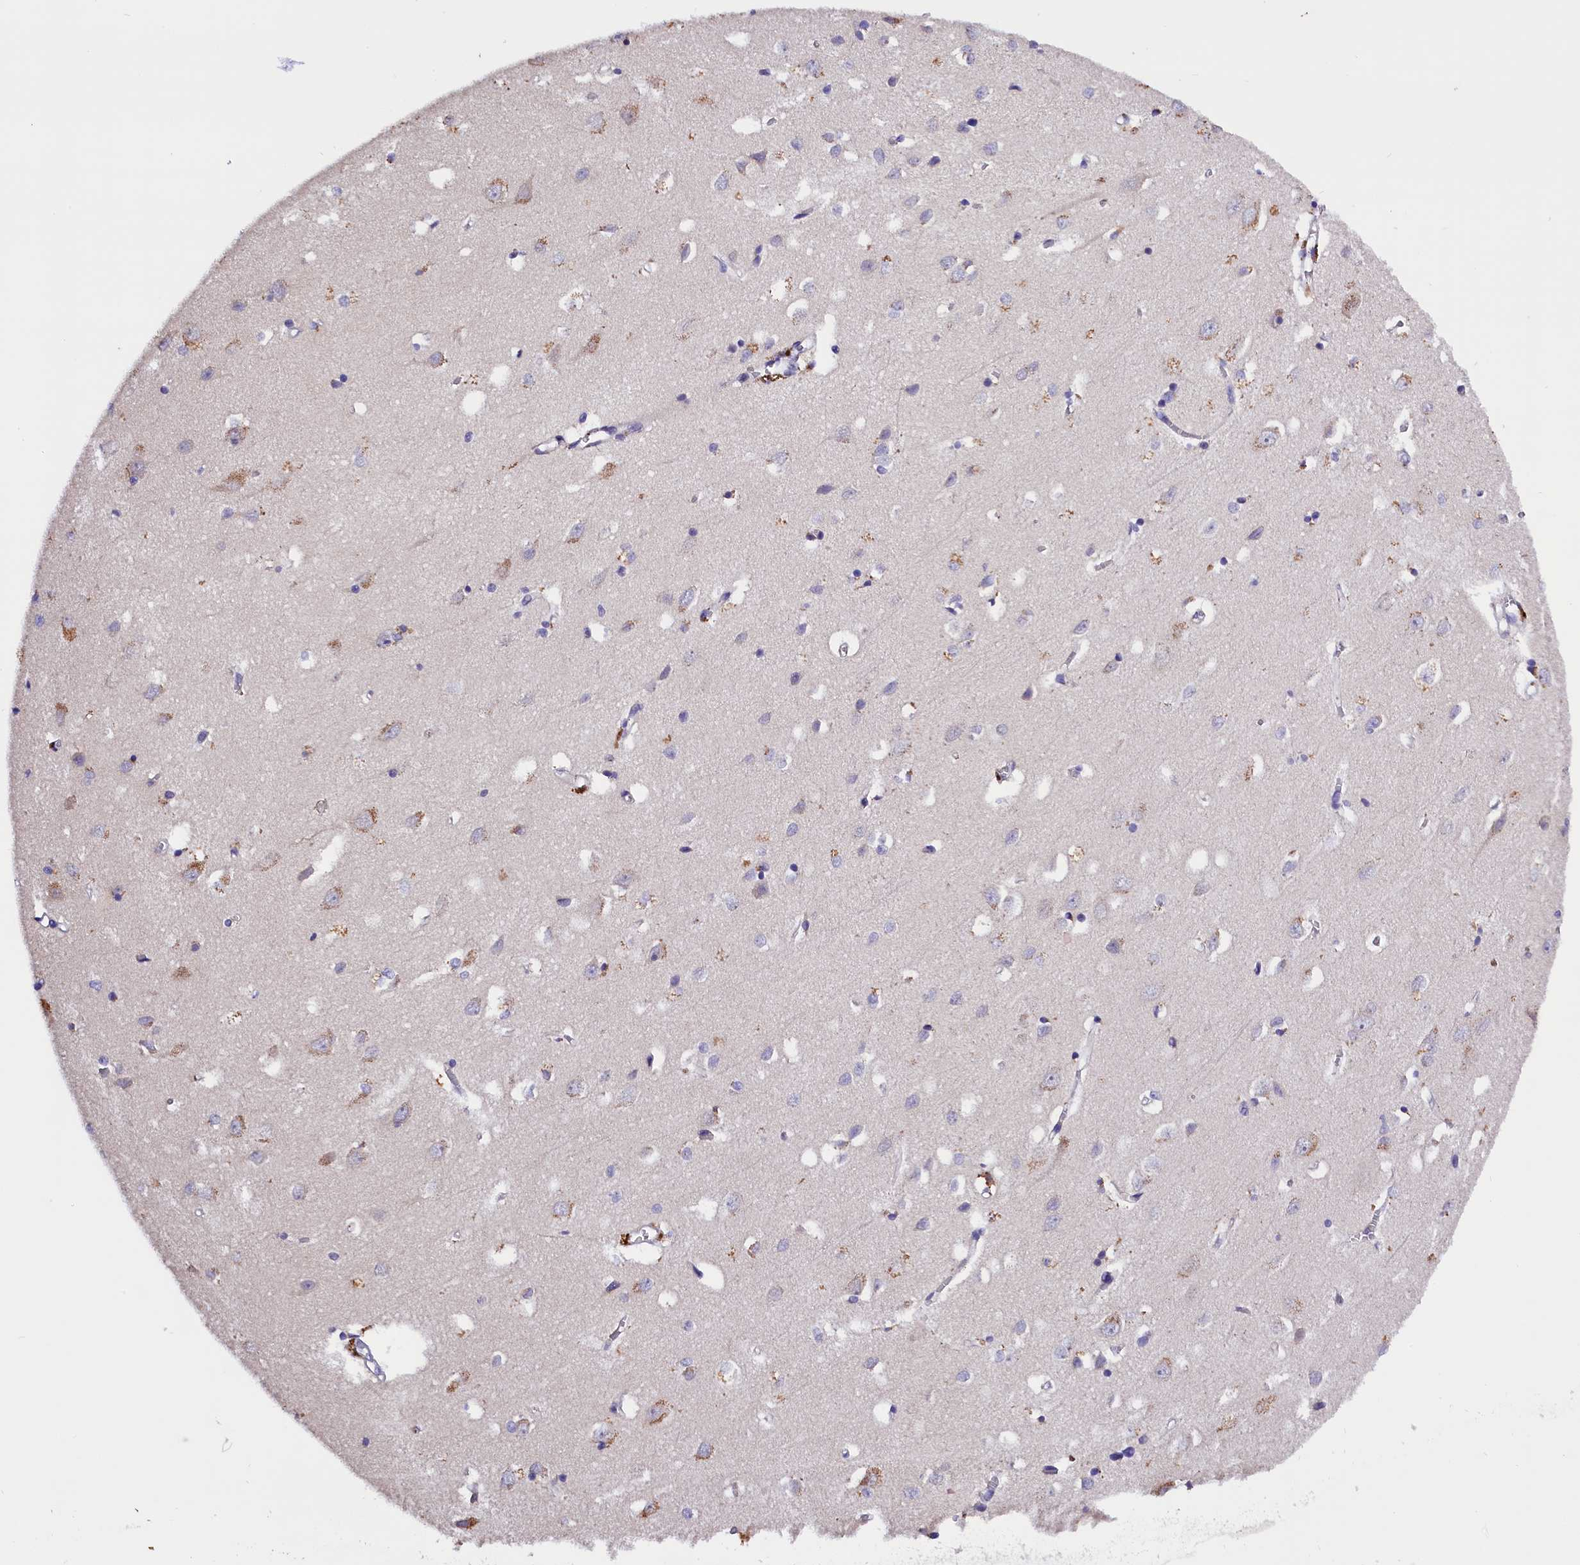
{"staining": {"intensity": "negative", "quantity": "none", "location": "none"}, "tissue": "cerebral cortex", "cell_type": "Endothelial cells", "image_type": "normal", "snomed": [{"axis": "morphology", "description": "Normal tissue, NOS"}, {"axis": "topography", "description": "Cerebral cortex"}], "caption": "Endothelial cells show no significant positivity in benign cerebral cortex. (Brightfield microscopy of DAB immunohistochemistry at high magnification).", "gene": "BTBD9", "patient": {"sex": "female", "age": 64}}